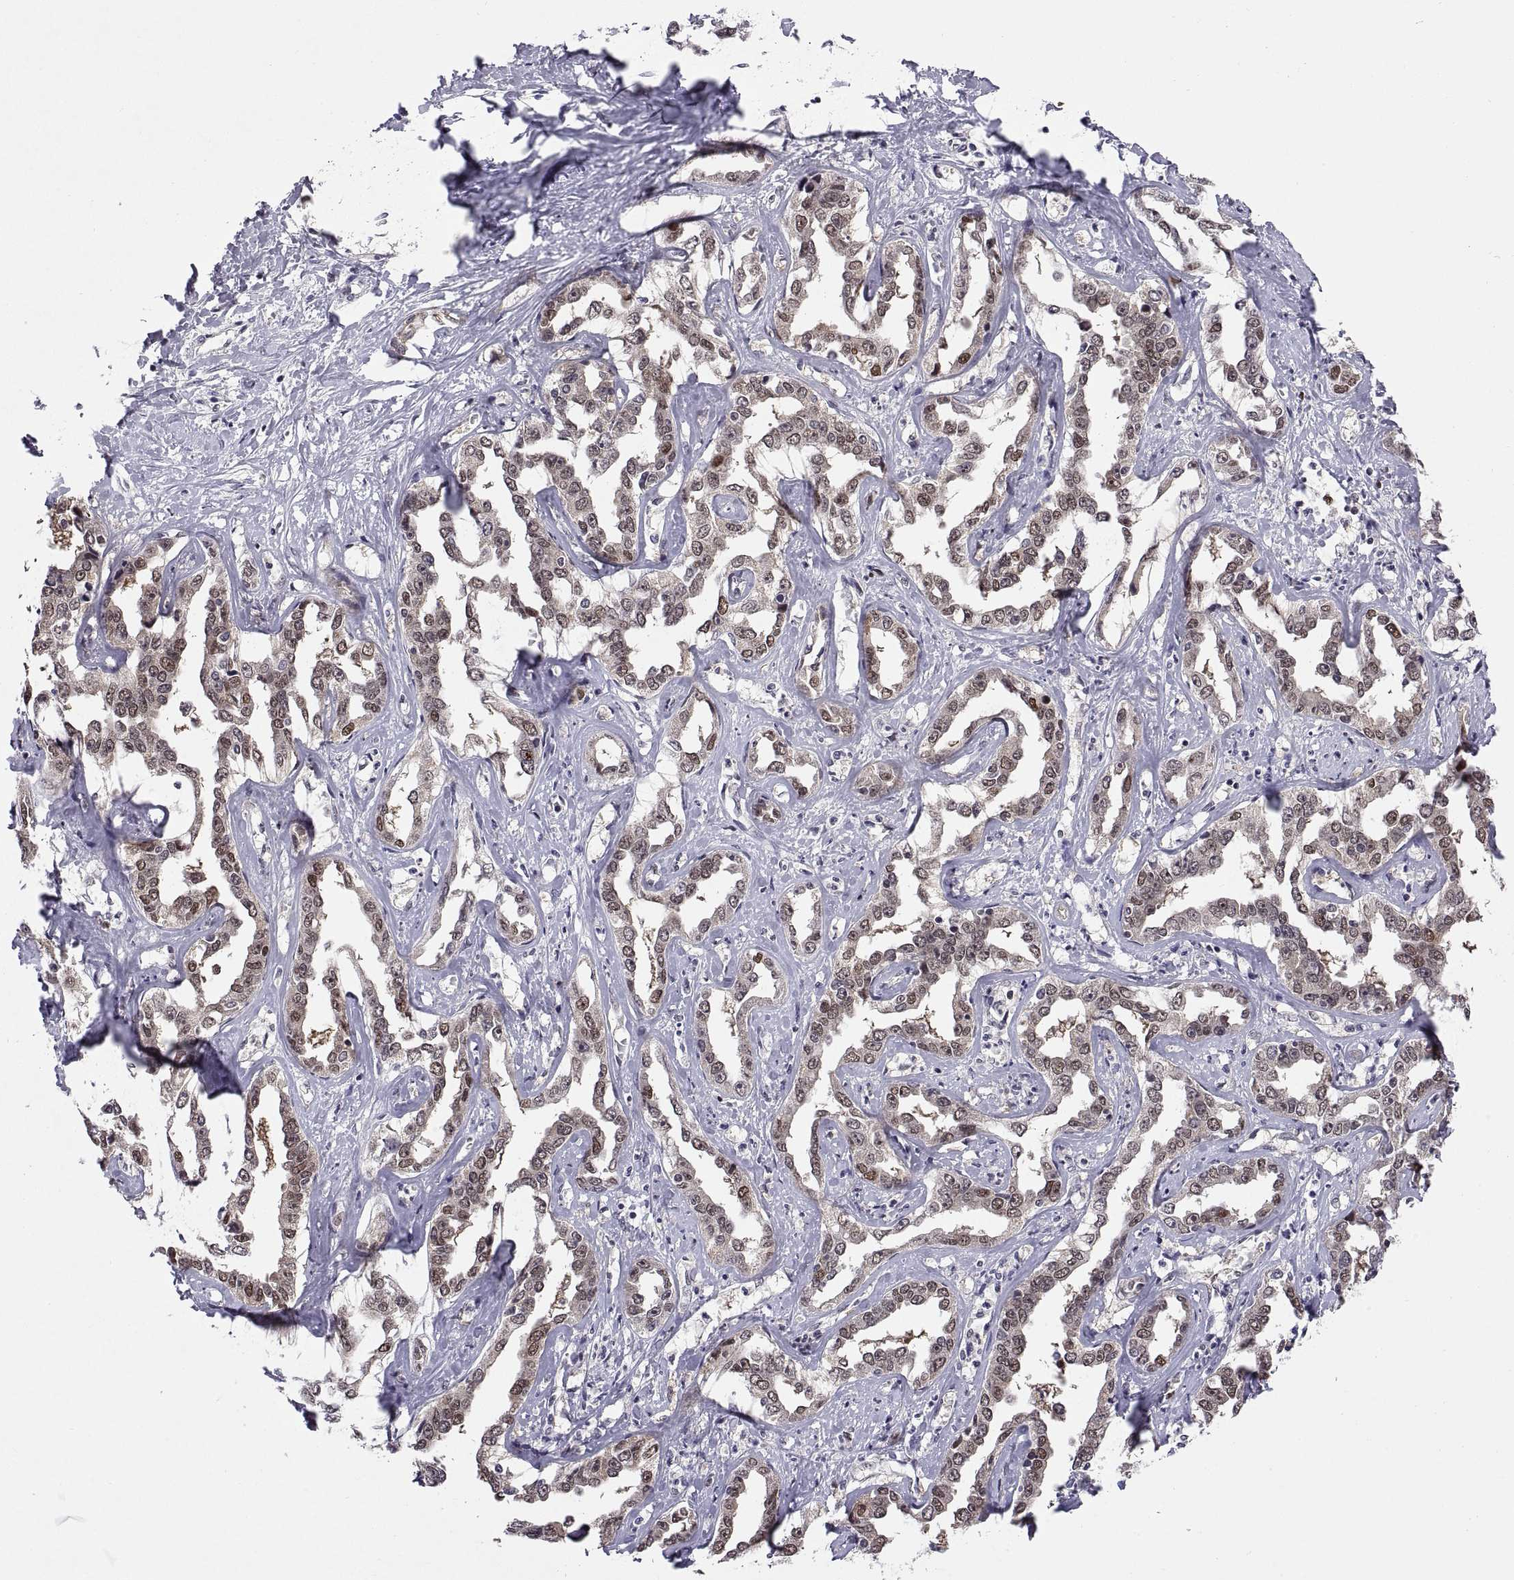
{"staining": {"intensity": "weak", "quantity": "25%-75%", "location": "nuclear"}, "tissue": "liver cancer", "cell_type": "Tumor cells", "image_type": "cancer", "snomed": [{"axis": "morphology", "description": "Cholangiocarcinoma"}, {"axis": "topography", "description": "Liver"}], "caption": "This is a micrograph of IHC staining of liver cholangiocarcinoma, which shows weak expression in the nuclear of tumor cells.", "gene": "CHFR", "patient": {"sex": "male", "age": 59}}